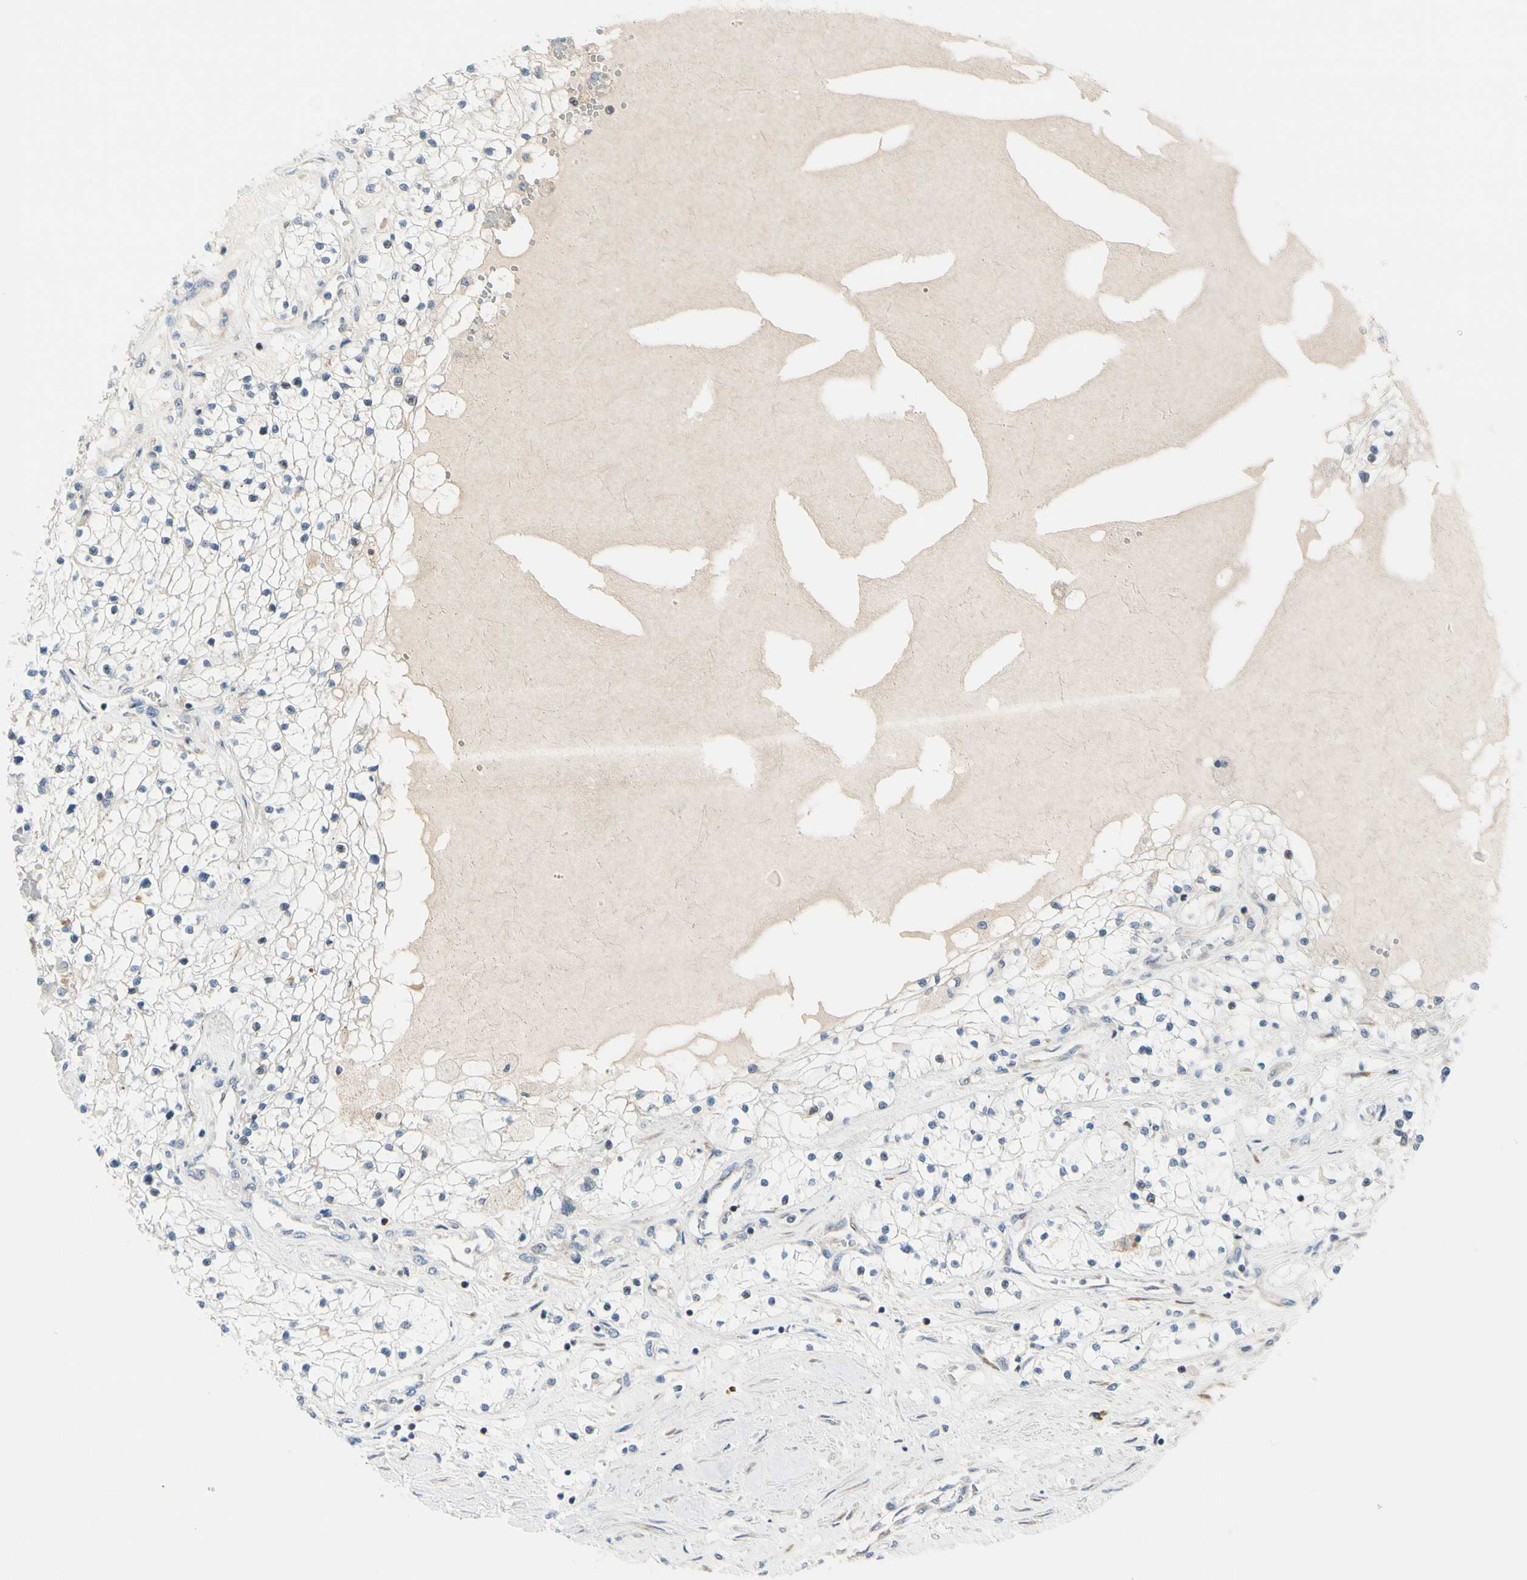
{"staining": {"intensity": "negative", "quantity": "none", "location": "none"}, "tissue": "renal cancer", "cell_type": "Tumor cells", "image_type": "cancer", "snomed": [{"axis": "morphology", "description": "Adenocarcinoma, NOS"}, {"axis": "topography", "description": "Kidney"}], "caption": "The micrograph reveals no staining of tumor cells in renal cancer.", "gene": "NPDC1", "patient": {"sex": "male", "age": 68}}